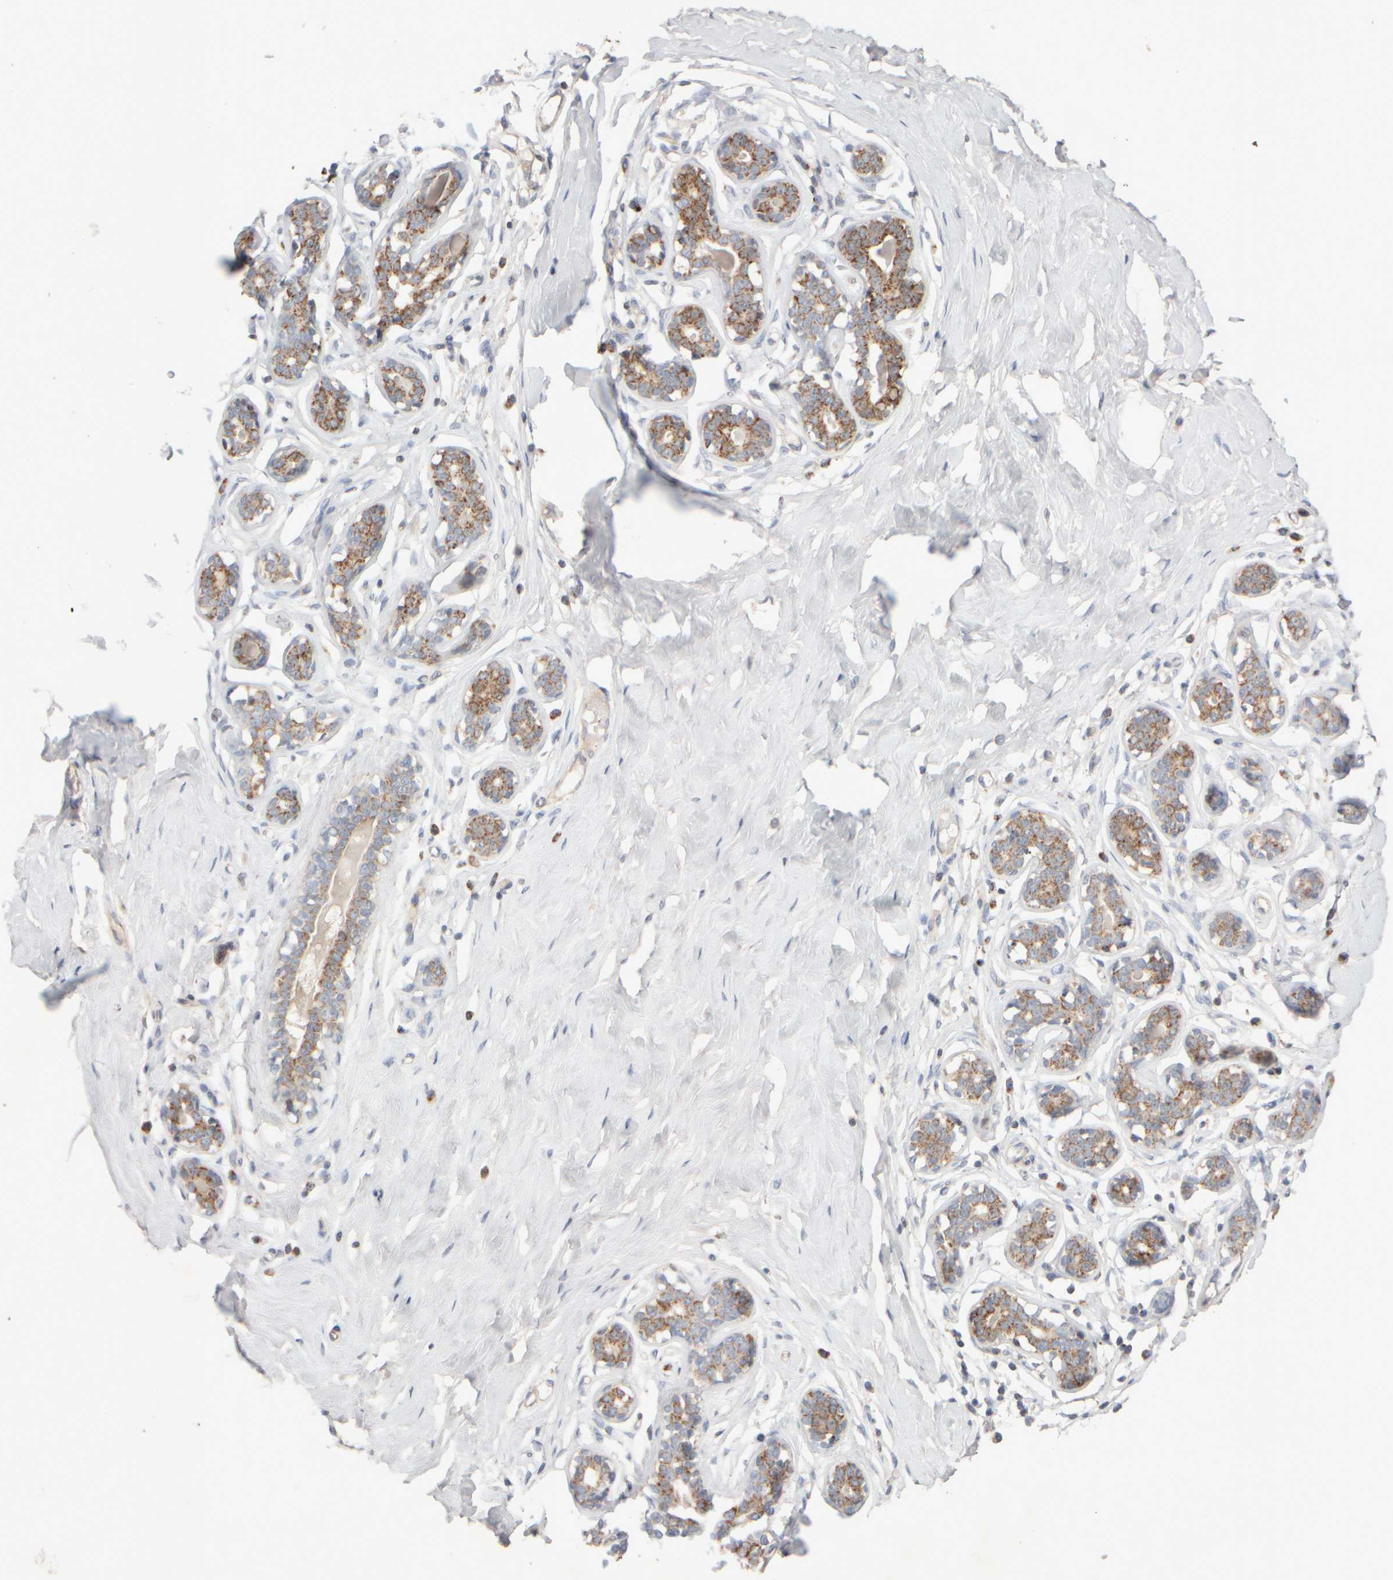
{"staining": {"intensity": "negative", "quantity": "none", "location": "none"}, "tissue": "breast", "cell_type": "Adipocytes", "image_type": "normal", "snomed": [{"axis": "morphology", "description": "Normal tissue, NOS"}, {"axis": "topography", "description": "Breast"}], "caption": "Immunohistochemical staining of normal breast shows no significant positivity in adipocytes.", "gene": "CHADL", "patient": {"sex": "female", "age": 23}}